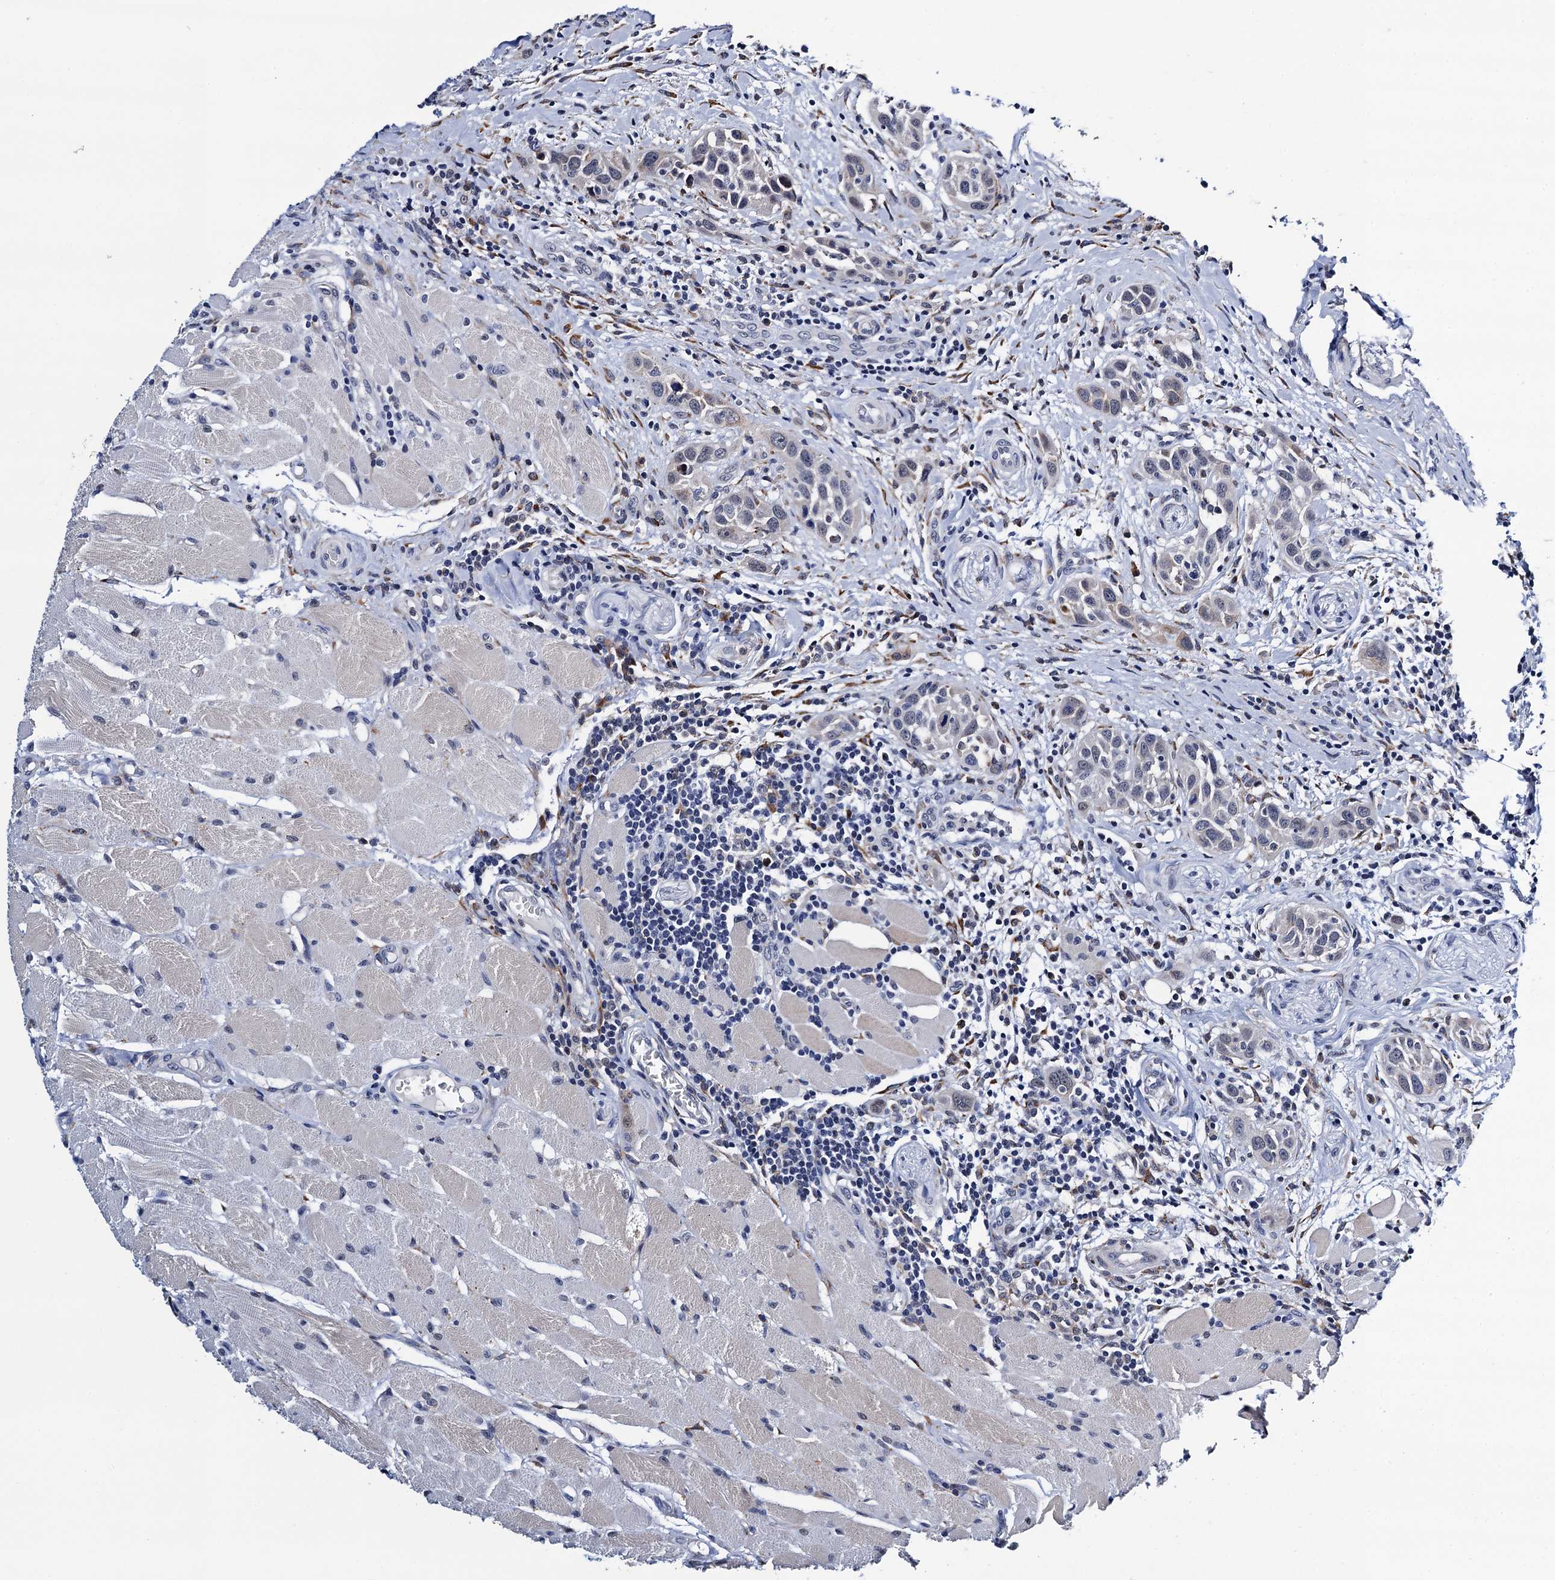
{"staining": {"intensity": "negative", "quantity": "none", "location": "none"}, "tissue": "head and neck cancer", "cell_type": "Tumor cells", "image_type": "cancer", "snomed": [{"axis": "morphology", "description": "Squamous cell carcinoma, NOS"}, {"axis": "topography", "description": "Oral tissue"}, {"axis": "topography", "description": "Head-Neck"}], "caption": "Immunohistochemistry histopathology image of head and neck cancer (squamous cell carcinoma) stained for a protein (brown), which exhibits no positivity in tumor cells. (DAB immunohistochemistry, high magnification).", "gene": "SLC7A10", "patient": {"sex": "female", "age": 50}}